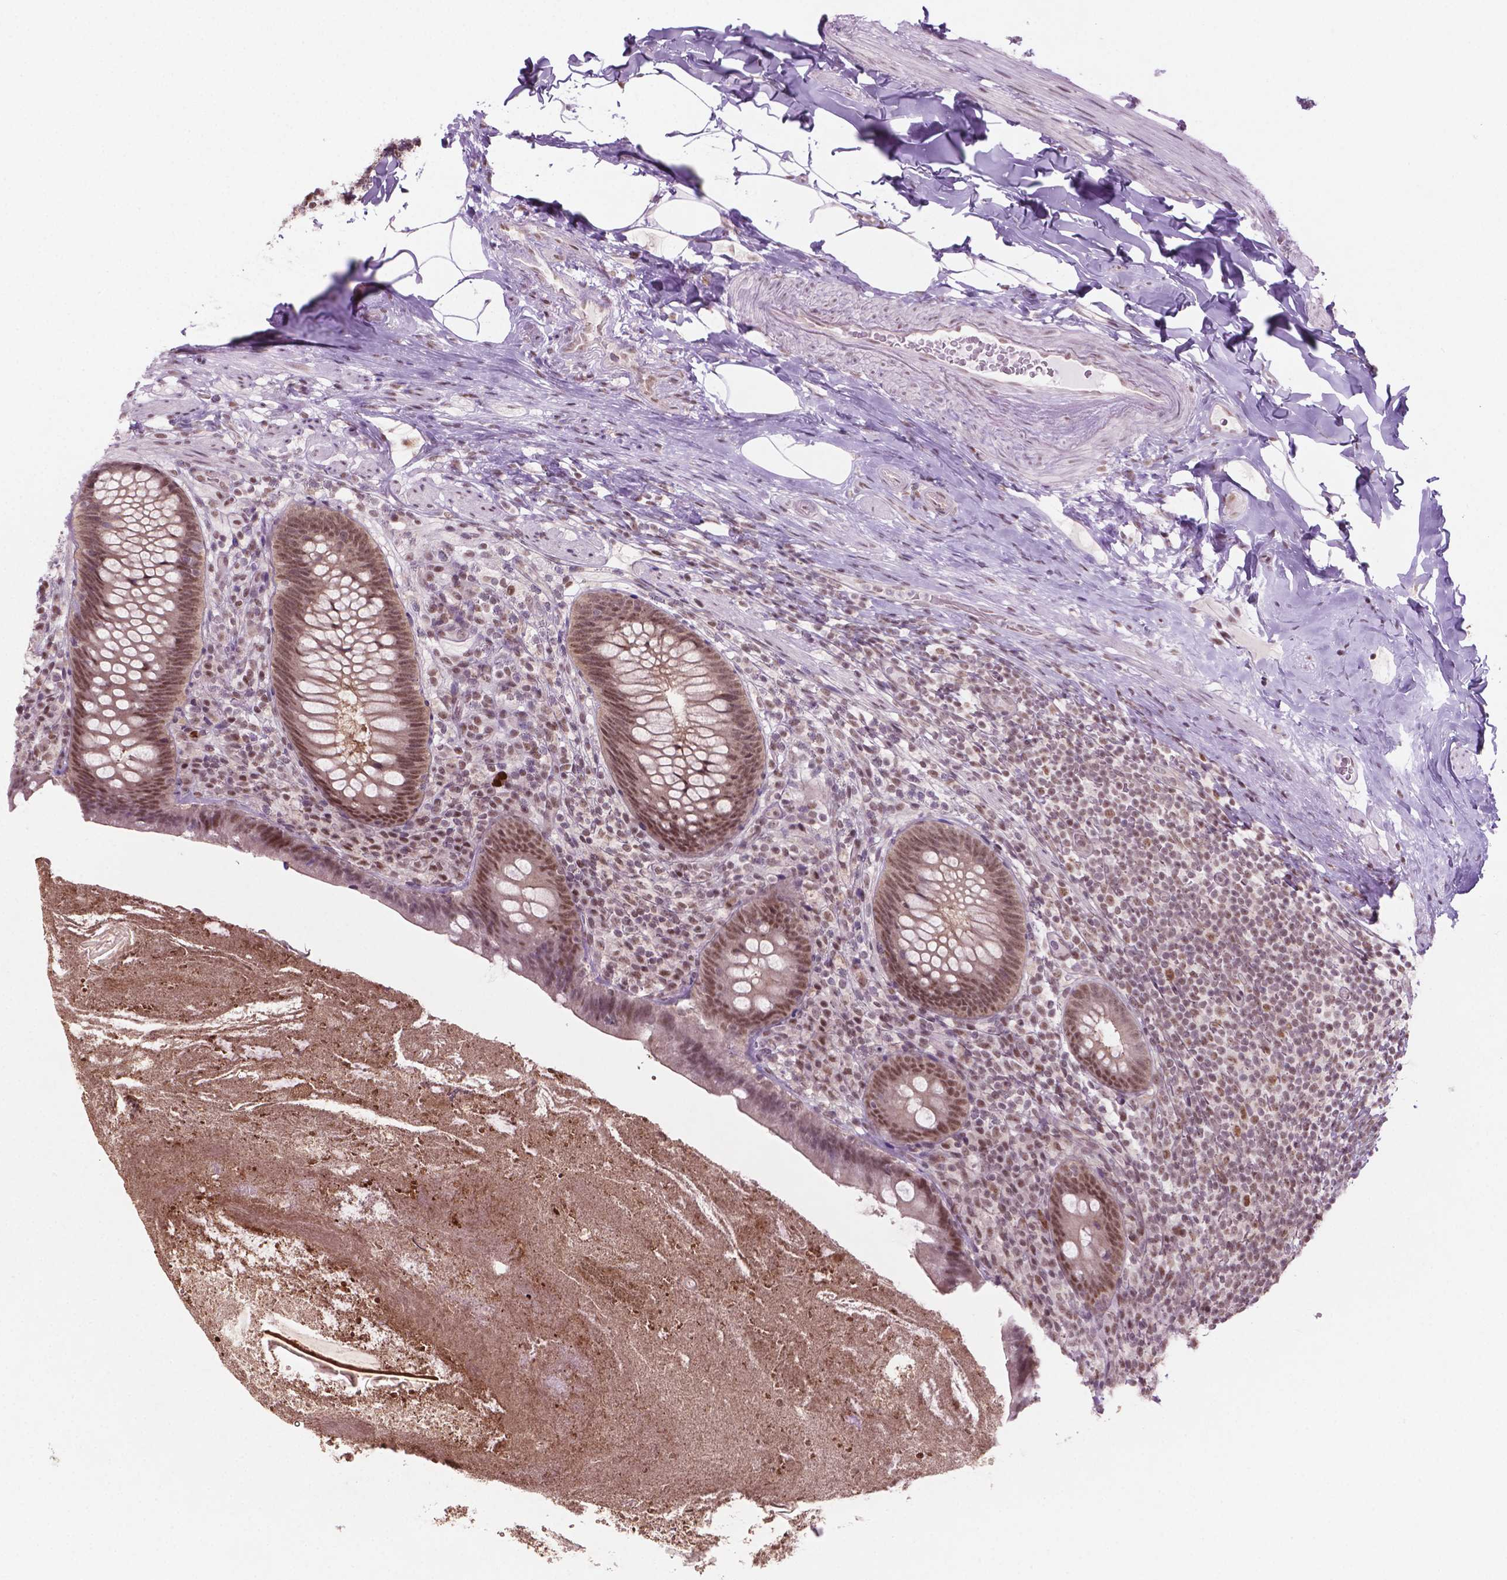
{"staining": {"intensity": "moderate", "quantity": ">75%", "location": "nuclear"}, "tissue": "appendix", "cell_type": "Glandular cells", "image_type": "normal", "snomed": [{"axis": "morphology", "description": "Normal tissue, NOS"}, {"axis": "topography", "description": "Appendix"}], "caption": "Appendix stained with IHC reveals moderate nuclear expression in approximately >75% of glandular cells.", "gene": "PHAX", "patient": {"sex": "male", "age": 47}}